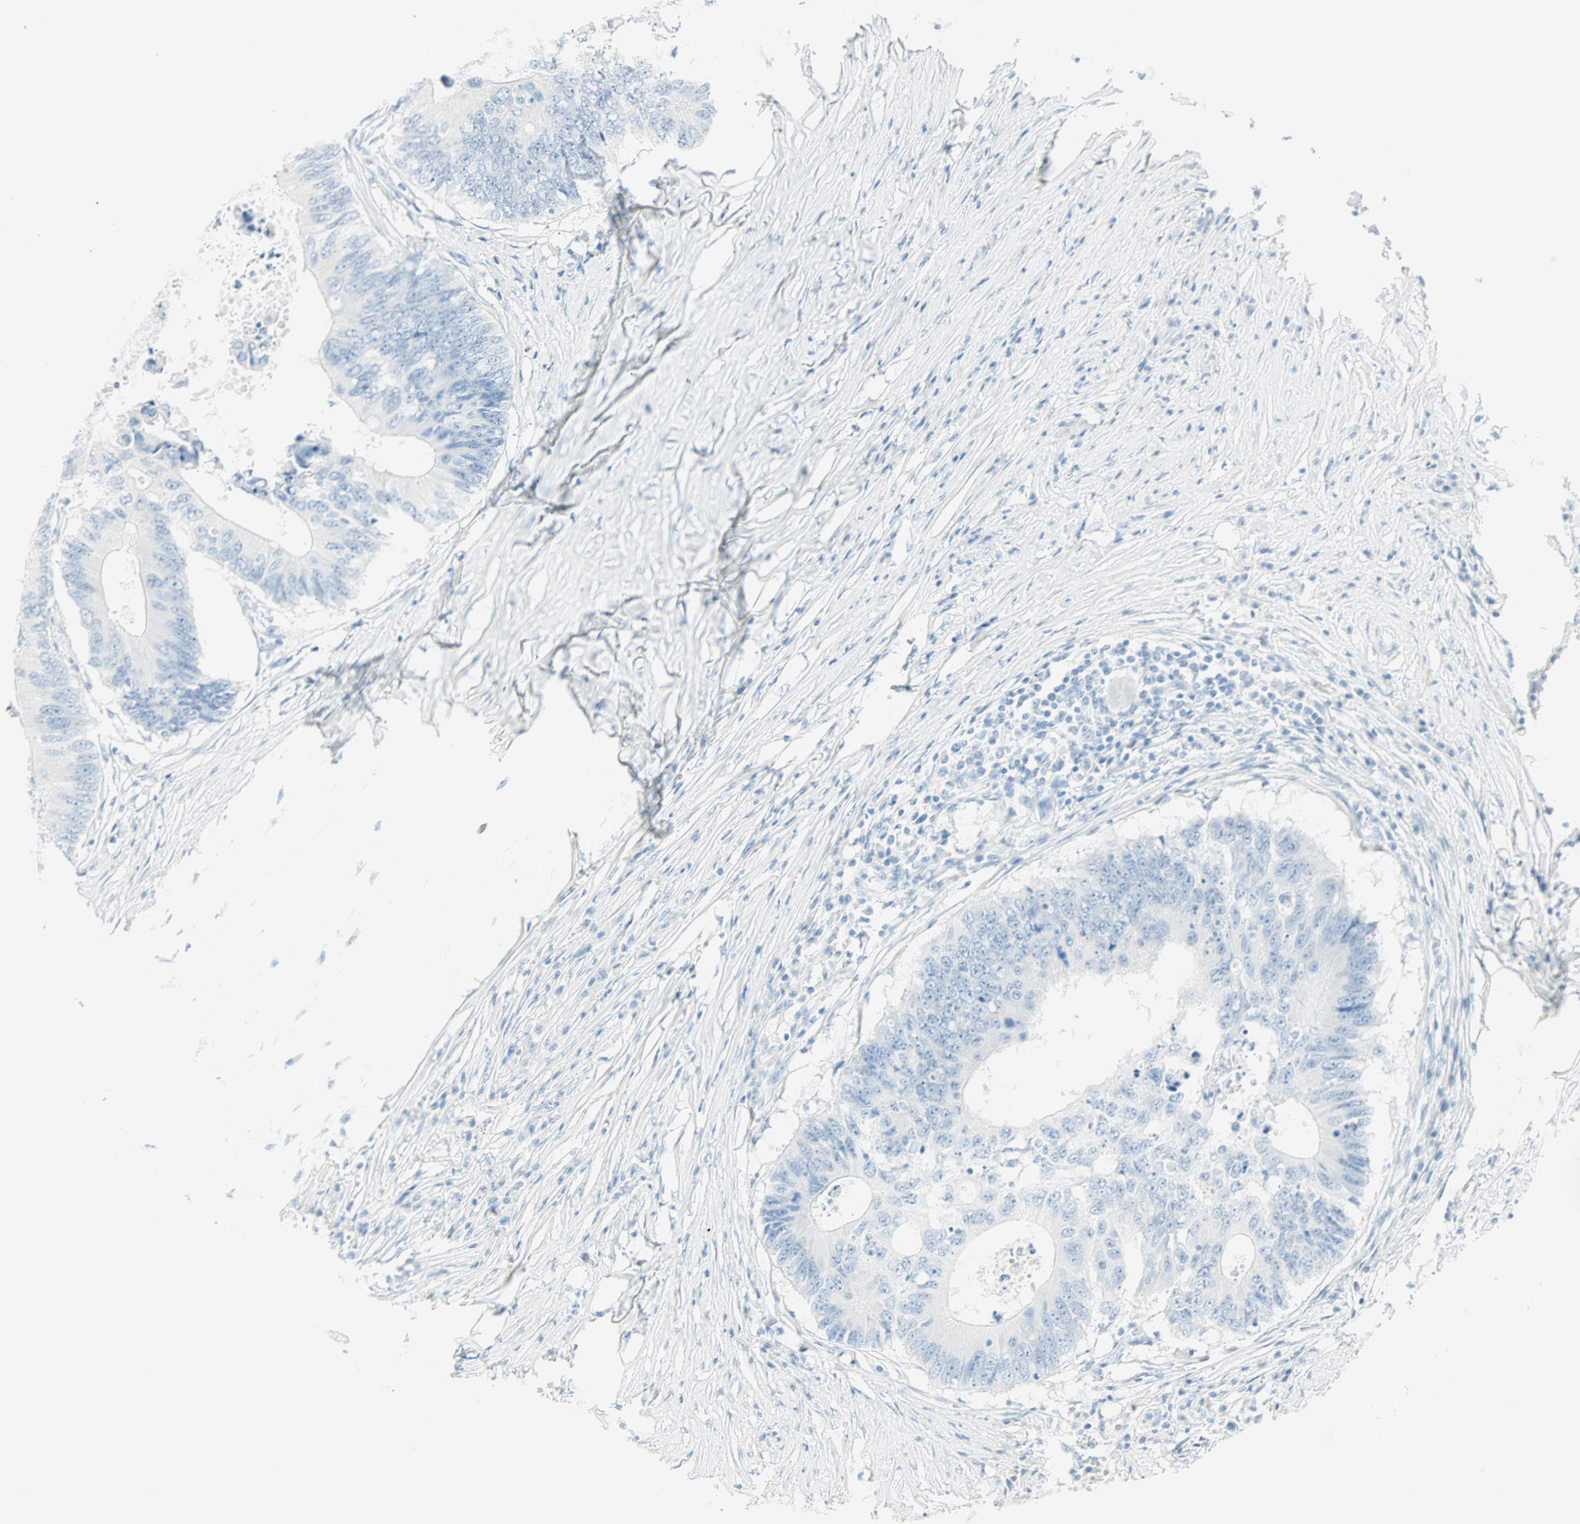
{"staining": {"intensity": "negative", "quantity": "none", "location": "none"}, "tissue": "colorectal cancer", "cell_type": "Tumor cells", "image_type": "cancer", "snomed": [{"axis": "morphology", "description": "Adenocarcinoma, NOS"}, {"axis": "topography", "description": "Colon"}], "caption": "Protein analysis of colorectal adenocarcinoma displays no significant expression in tumor cells. Nuclei are stained in blue.", "gene": "NES", "patient": {"sex": "male", "age": 71}}